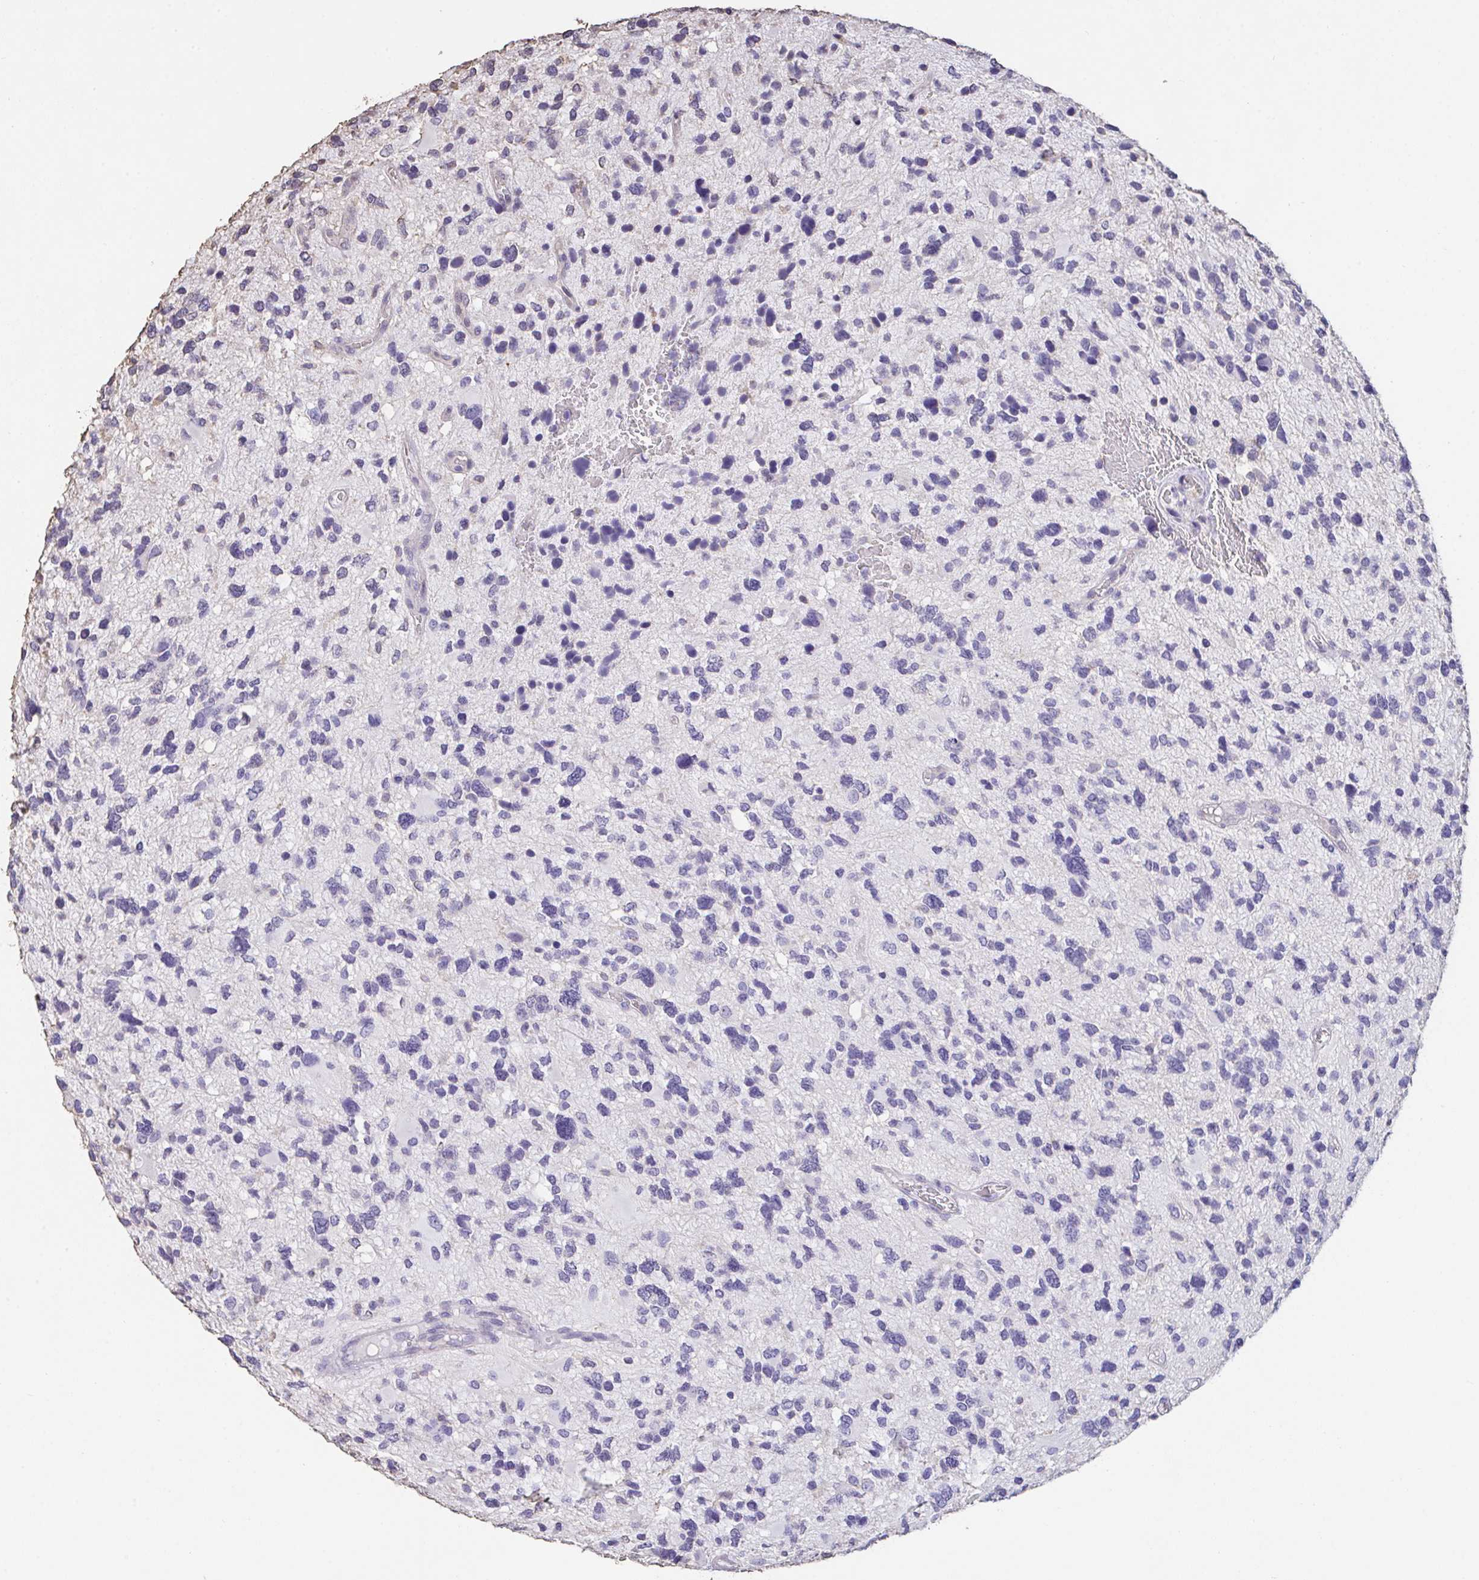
{"staining": {"intensity": "negative", "quantity": "none", "location": "none"}, "tissue": "glioma", "cell_type": "Tumor cells", "image_type": "cancer", "snomed": [{"axis": "morphology", "description": "Glioma, malignant, High grade"}, {"axis": "topography", "description": "Brain"}], "caption": "This is an IHC histopathology image of human glioma. There is no expression in tumor cells.", "gene": "IL23R", "patient": {"sex": "female", "age": 11}}